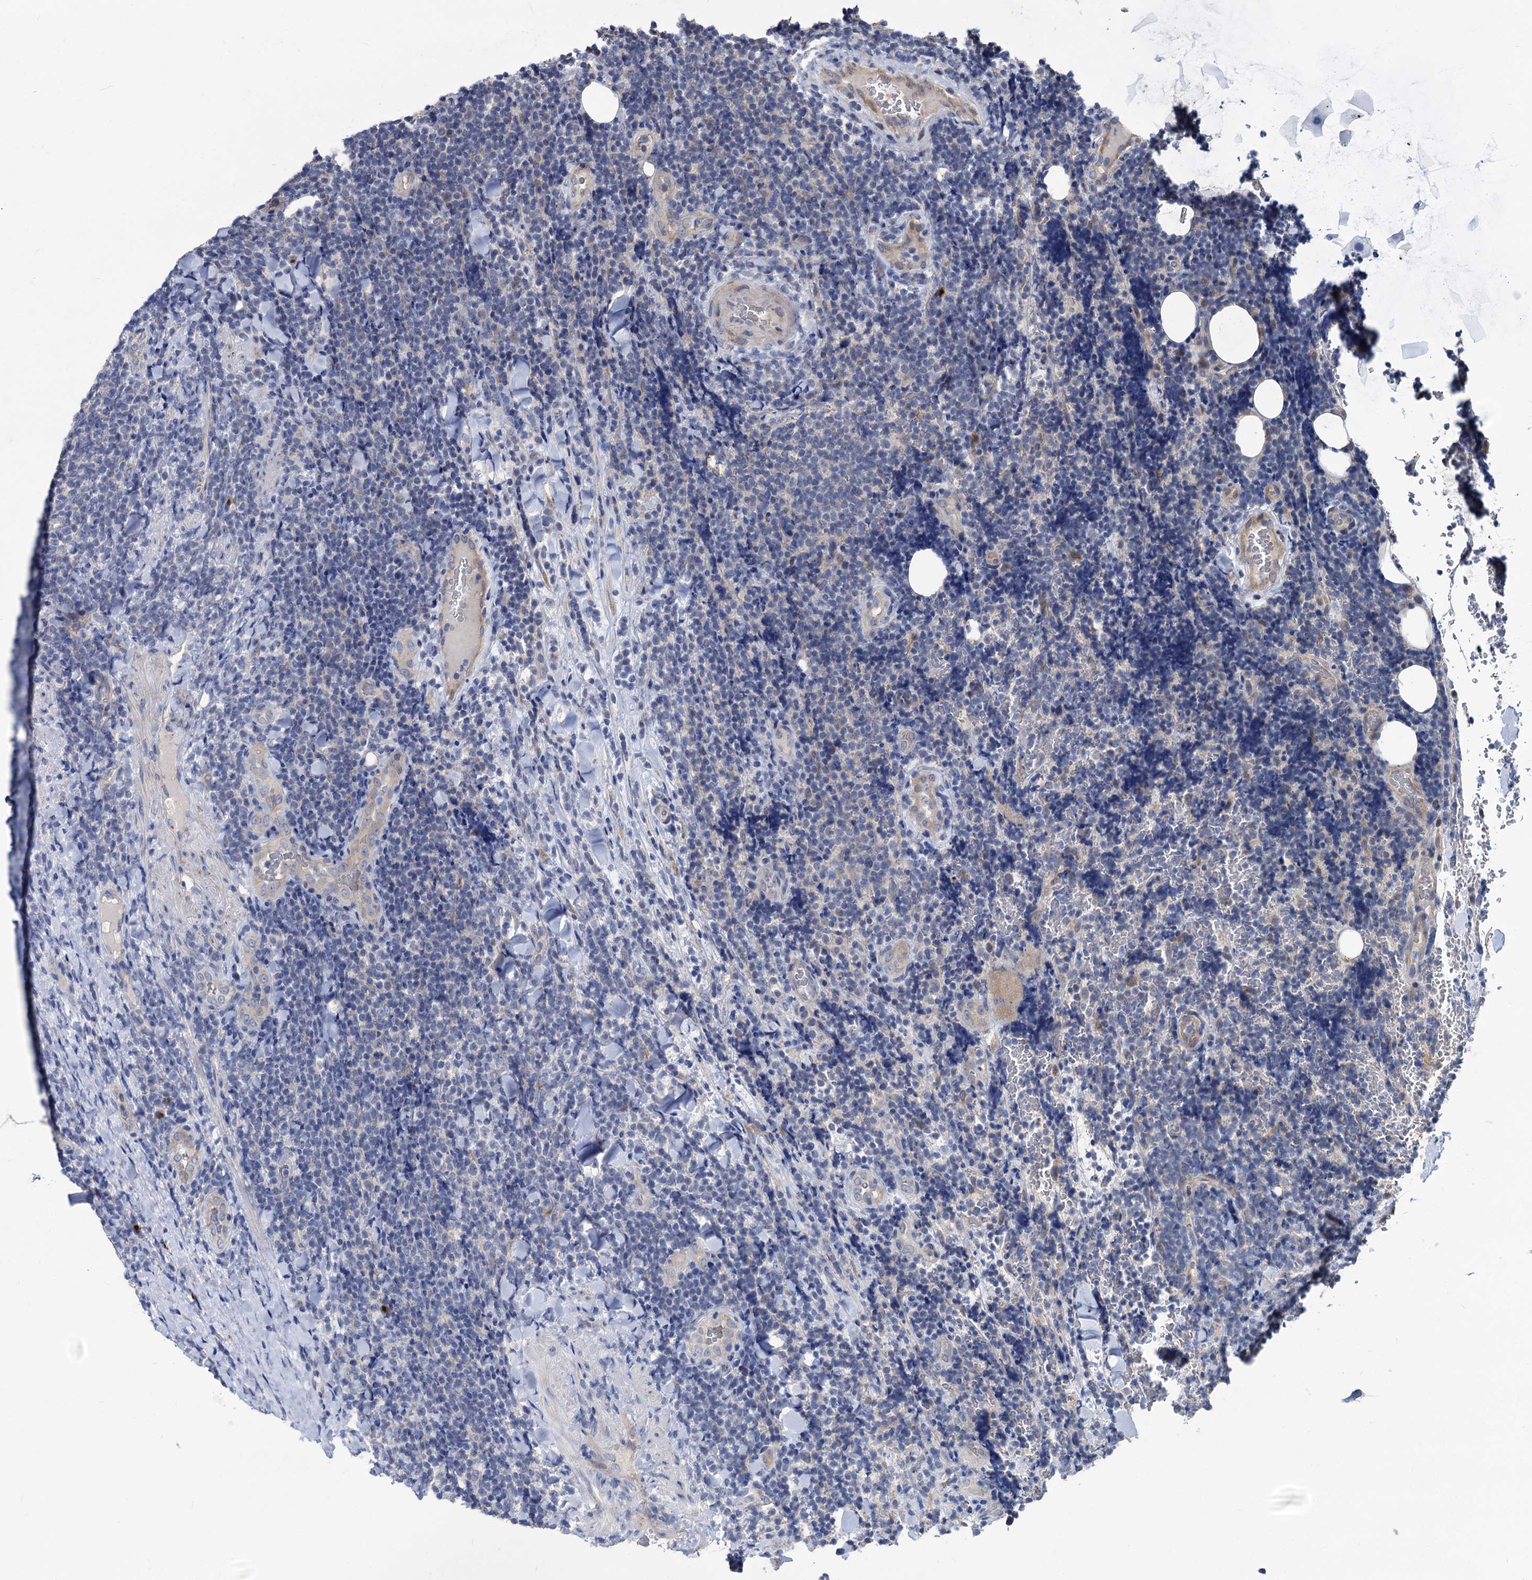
{"staining": {"intensity": "negative", "quantity": "none", "location": "none"}, "tissue": "lymphoma", "cell_type": "Tumor cells", "image_type": "cancer", "snomed": [{"axis": "morphology", "description": "Malignant lymphoma, non-Hodgkin's type, Low grade"}, {"axis": "topography", "description": "Lymph node"}], "caption": "Protein analysis of lymphoma exhibits no significant staining in tumor cells. (Brightfield microscopy of DAB immunohistochemistry at high magnification).", "gene": "SMAGP", "patient": {"sex": "male", "age": 66}}